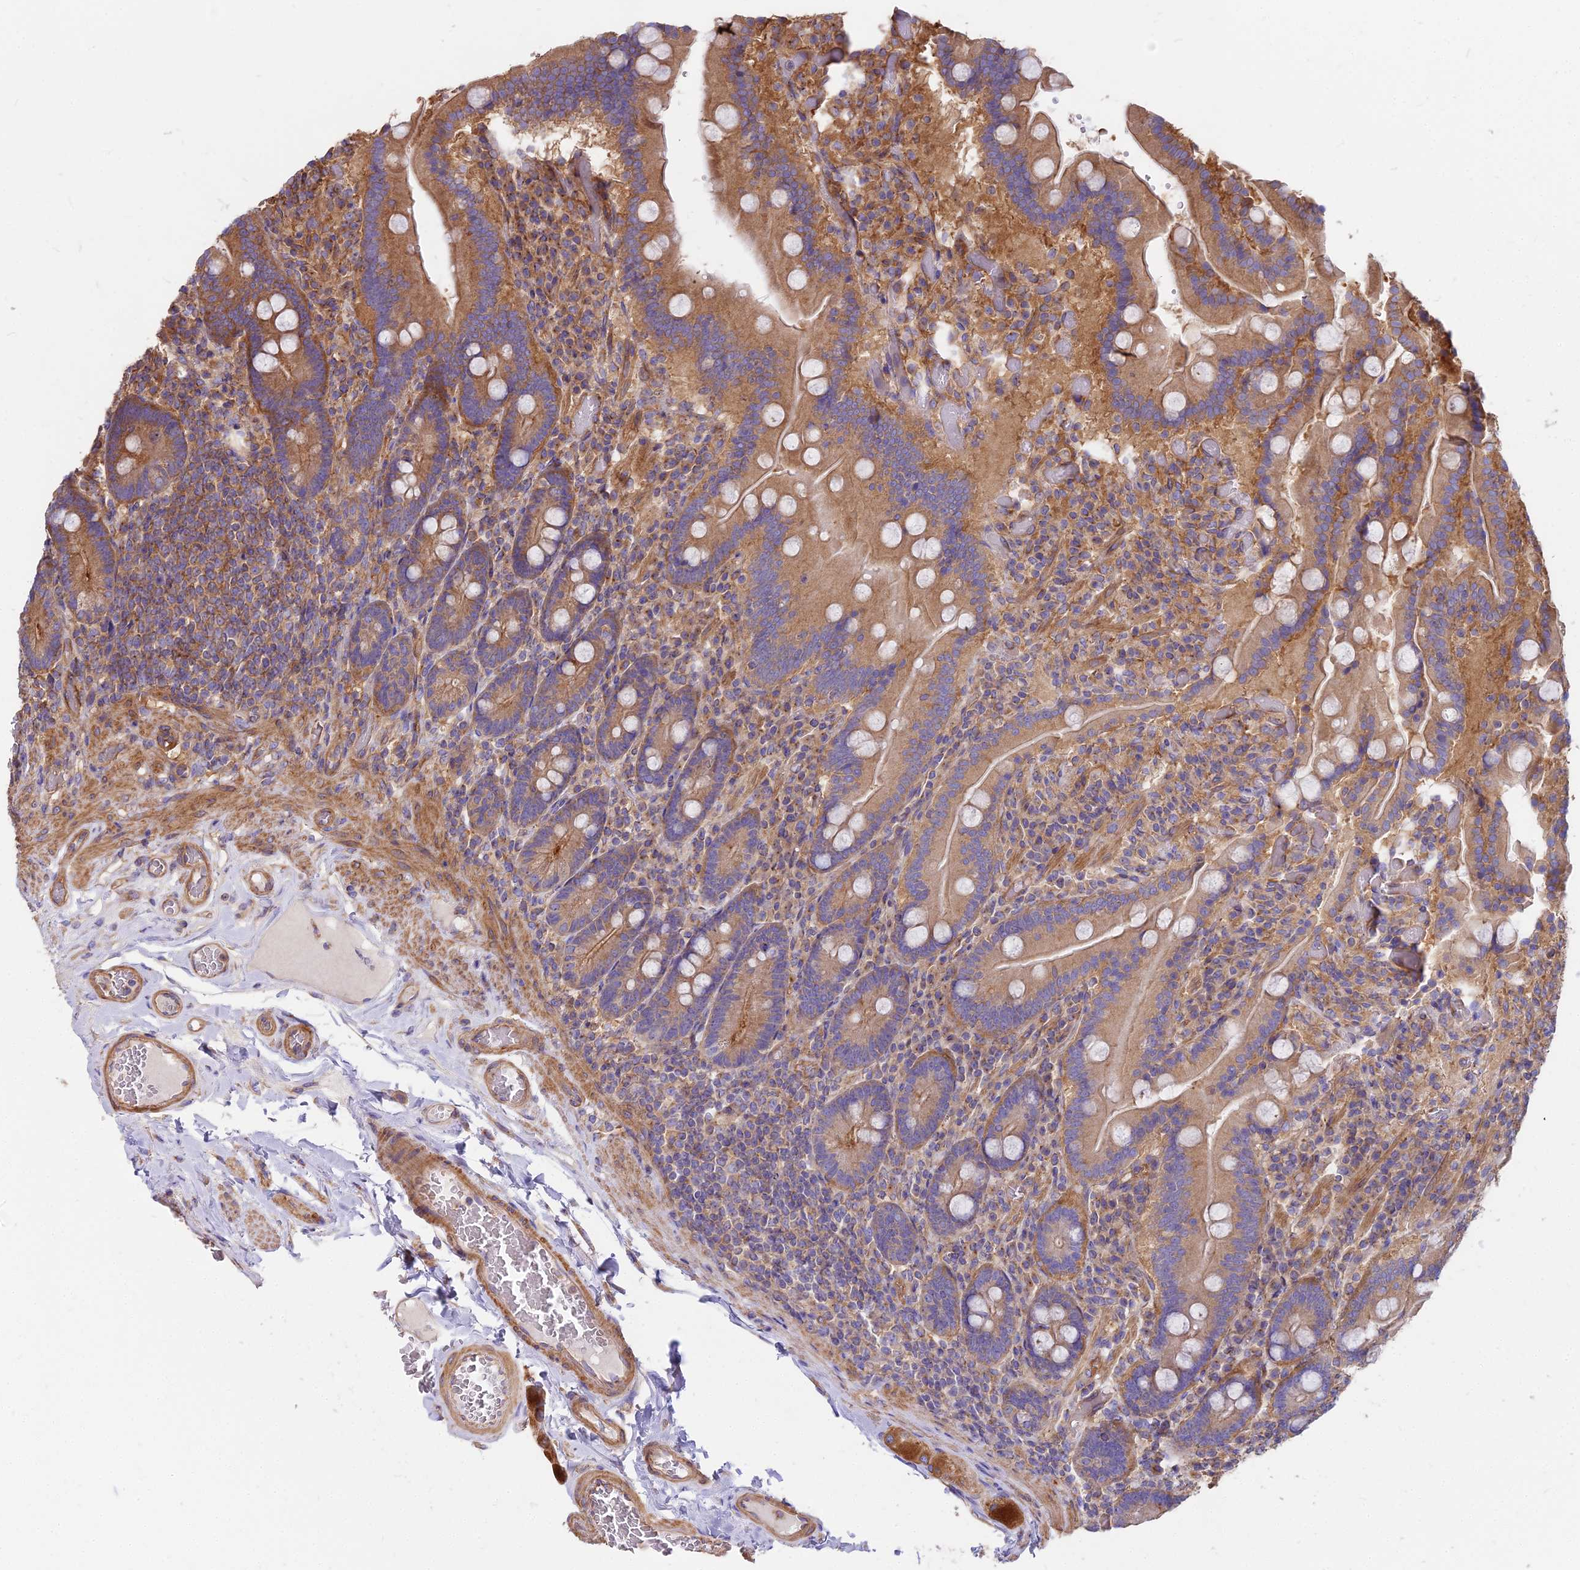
{"staining": {"intensity": "moderate", "quantity": ">75%", "location": "cytoplasmic/membranous"}, "tissue": "duodenum", "cell_type": "Glandular cells", "image_type": "normal", "snomed": [{"axis": "morphology", "description": "Normal tissue, NOS"}, {"axis": "topography", "description": "Duodenum"}], "caption": "Normal duodenum was stained to show a protein in brown. There is medium levels of moderate cytoplasmic/membranous expression in about >75% of glandular cells.", "gene": "DCTN3", "patient": {"sex": "female", "age": 62}}